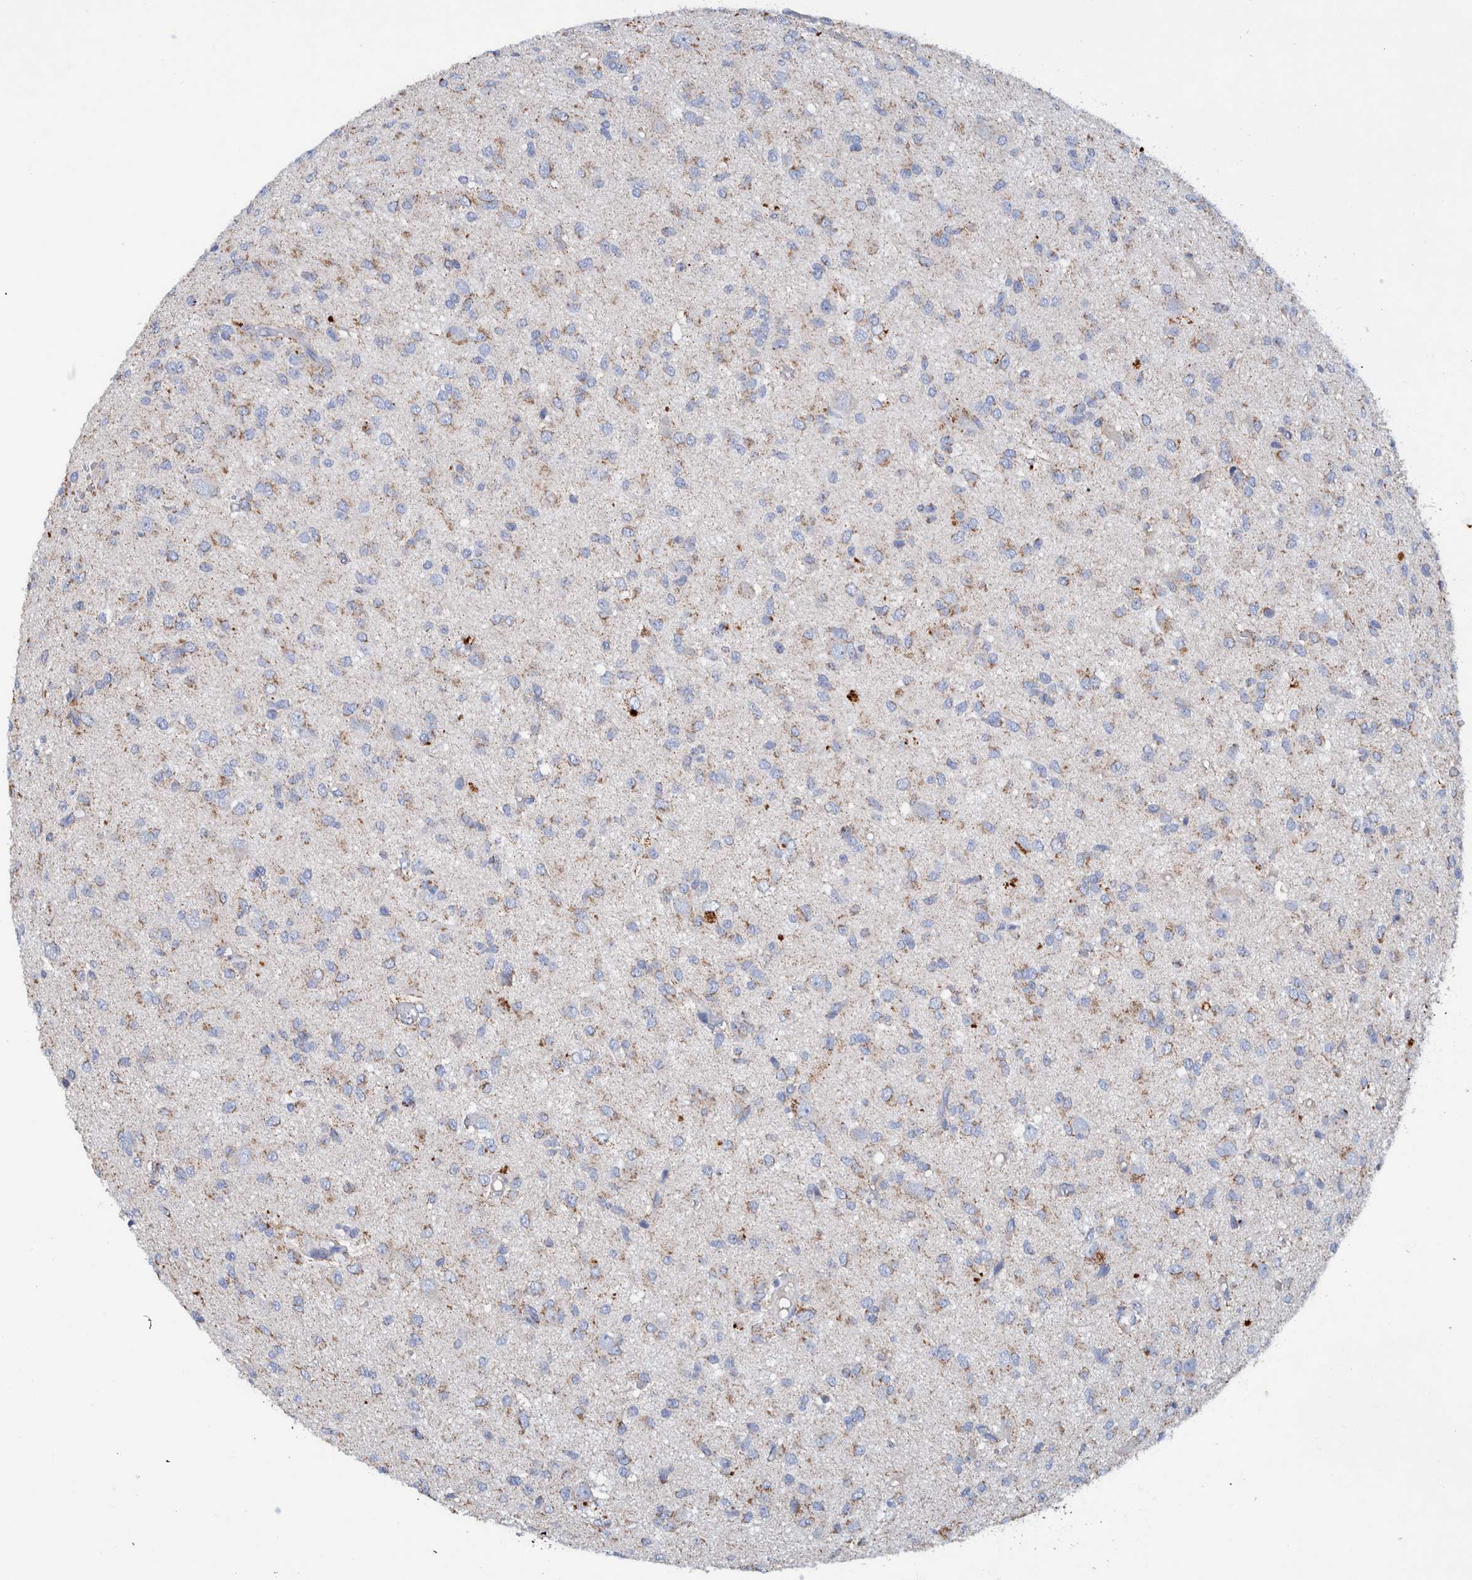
{"staining": {"intensity": "moderate", "quantity": "25%-75%", "location": "cytoplasmic/membranous"}, "tissue": "glioma", "cell_type": "Tumor cells", "image_type": "cancer", "snomed": [{"axis": "morphology", "description": "Glioma, malignant, High grade"}, {"axis": "topography", "description": "Brain"}], "caption": "Malignant high-grade glioma tissue demonstrates moderate cytoplasmic/membranous expression in about 25%-75% of tumor cells, visualized by immunohistochemistry.", "gene": "DECR1", "patient": {"sex": "female", "age": 59}}